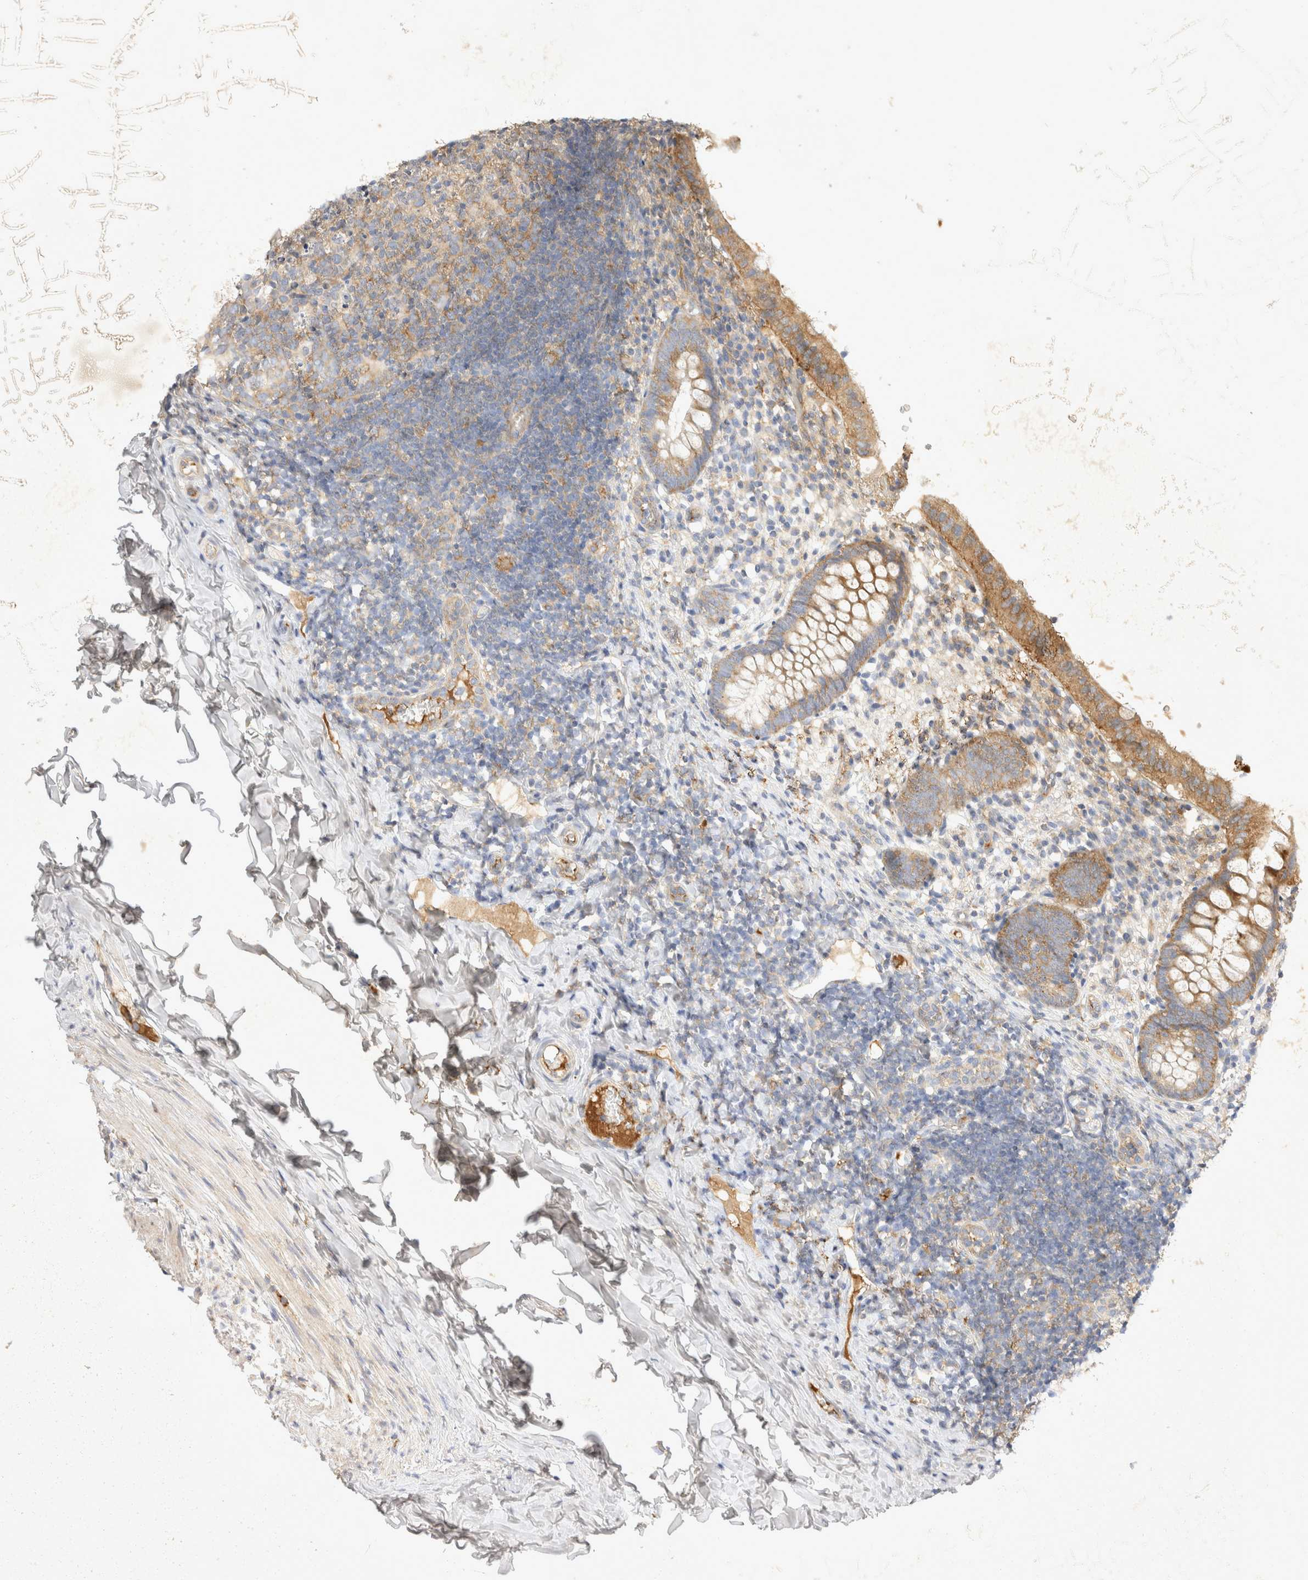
{"staining": {"intensity": "moderate", "quantity": ">75%", "location": "cytoplasmic/membranous"}, "tissue": "appendix", "cell_type": "Glandular cells", "image_type": "normal", "snomed": [{"axis": "morphology", "description": "Normal tissue, NOS"}, {"axis": "topography", "description": "Appendix"}], "caption": "Glandular cells demonstrate moderate cytoplasmic/membranous expression in about >75% of cells in benign appendix. (DAB (3,3'-diaminobenzidine) IHC with brightfield microscopy, high magnification).", "gene": "EIF4G3", "patient": {"sex": "male", "age": 8}}